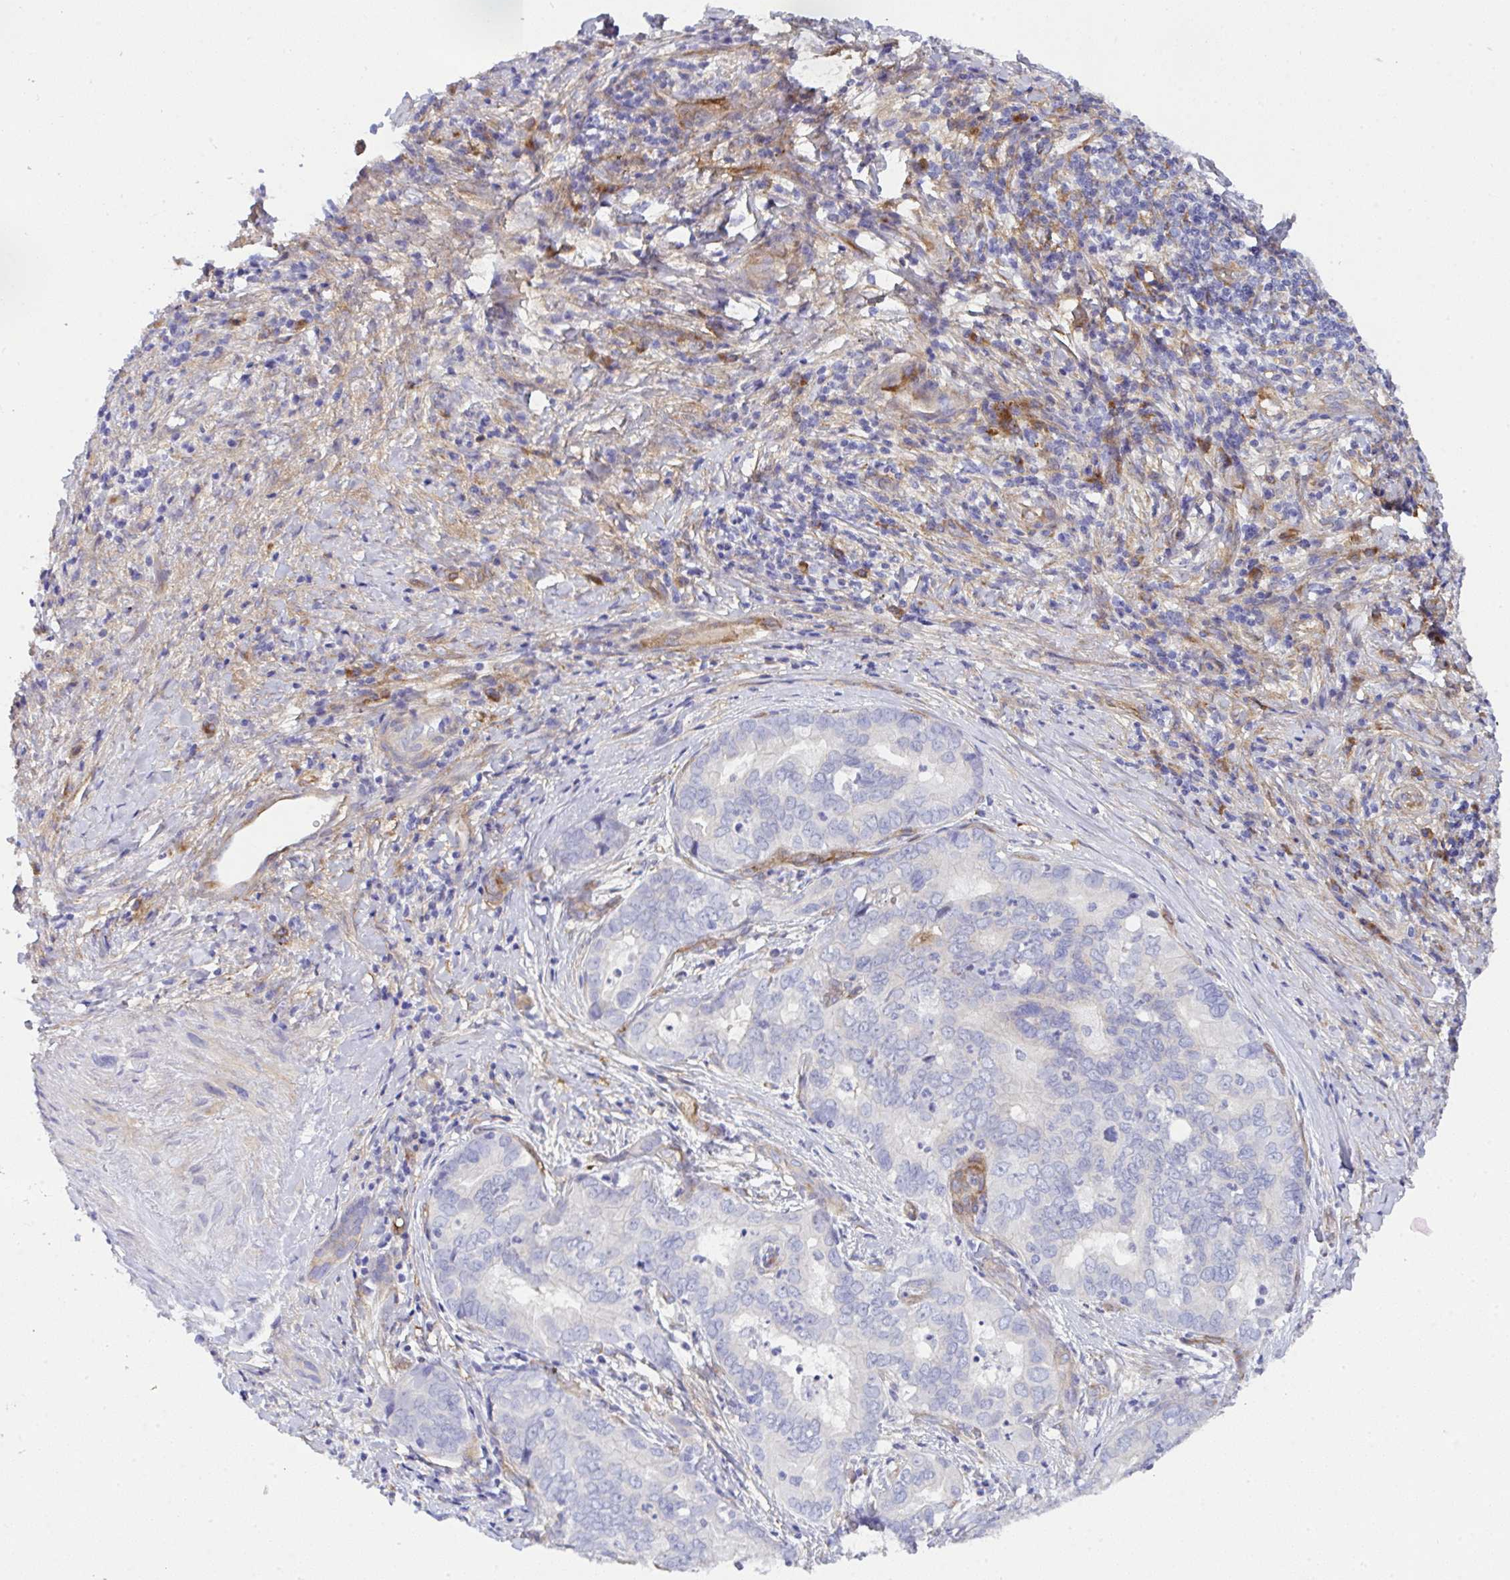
{"staining": {"intensity": "negative", "quantity": "none", "location": "none"}, "tissue": "liver cancer", "cell_type": "Tumor cells", "image_type": "cancer", "snomed": [{"axis": "morphology", "description": "Cholangiocarcinoma"}, {"axis": "topography", "description": "Liver"}], "caption": "Cholangiocarcinoma (liver) was stained to show a protein in brown. There is no significant staining in tumor cells. (DAB immunohistochemistry (IHC), high magnification).", "gene": "GAB1", "patient": {"sex": "female", "age": 64}}